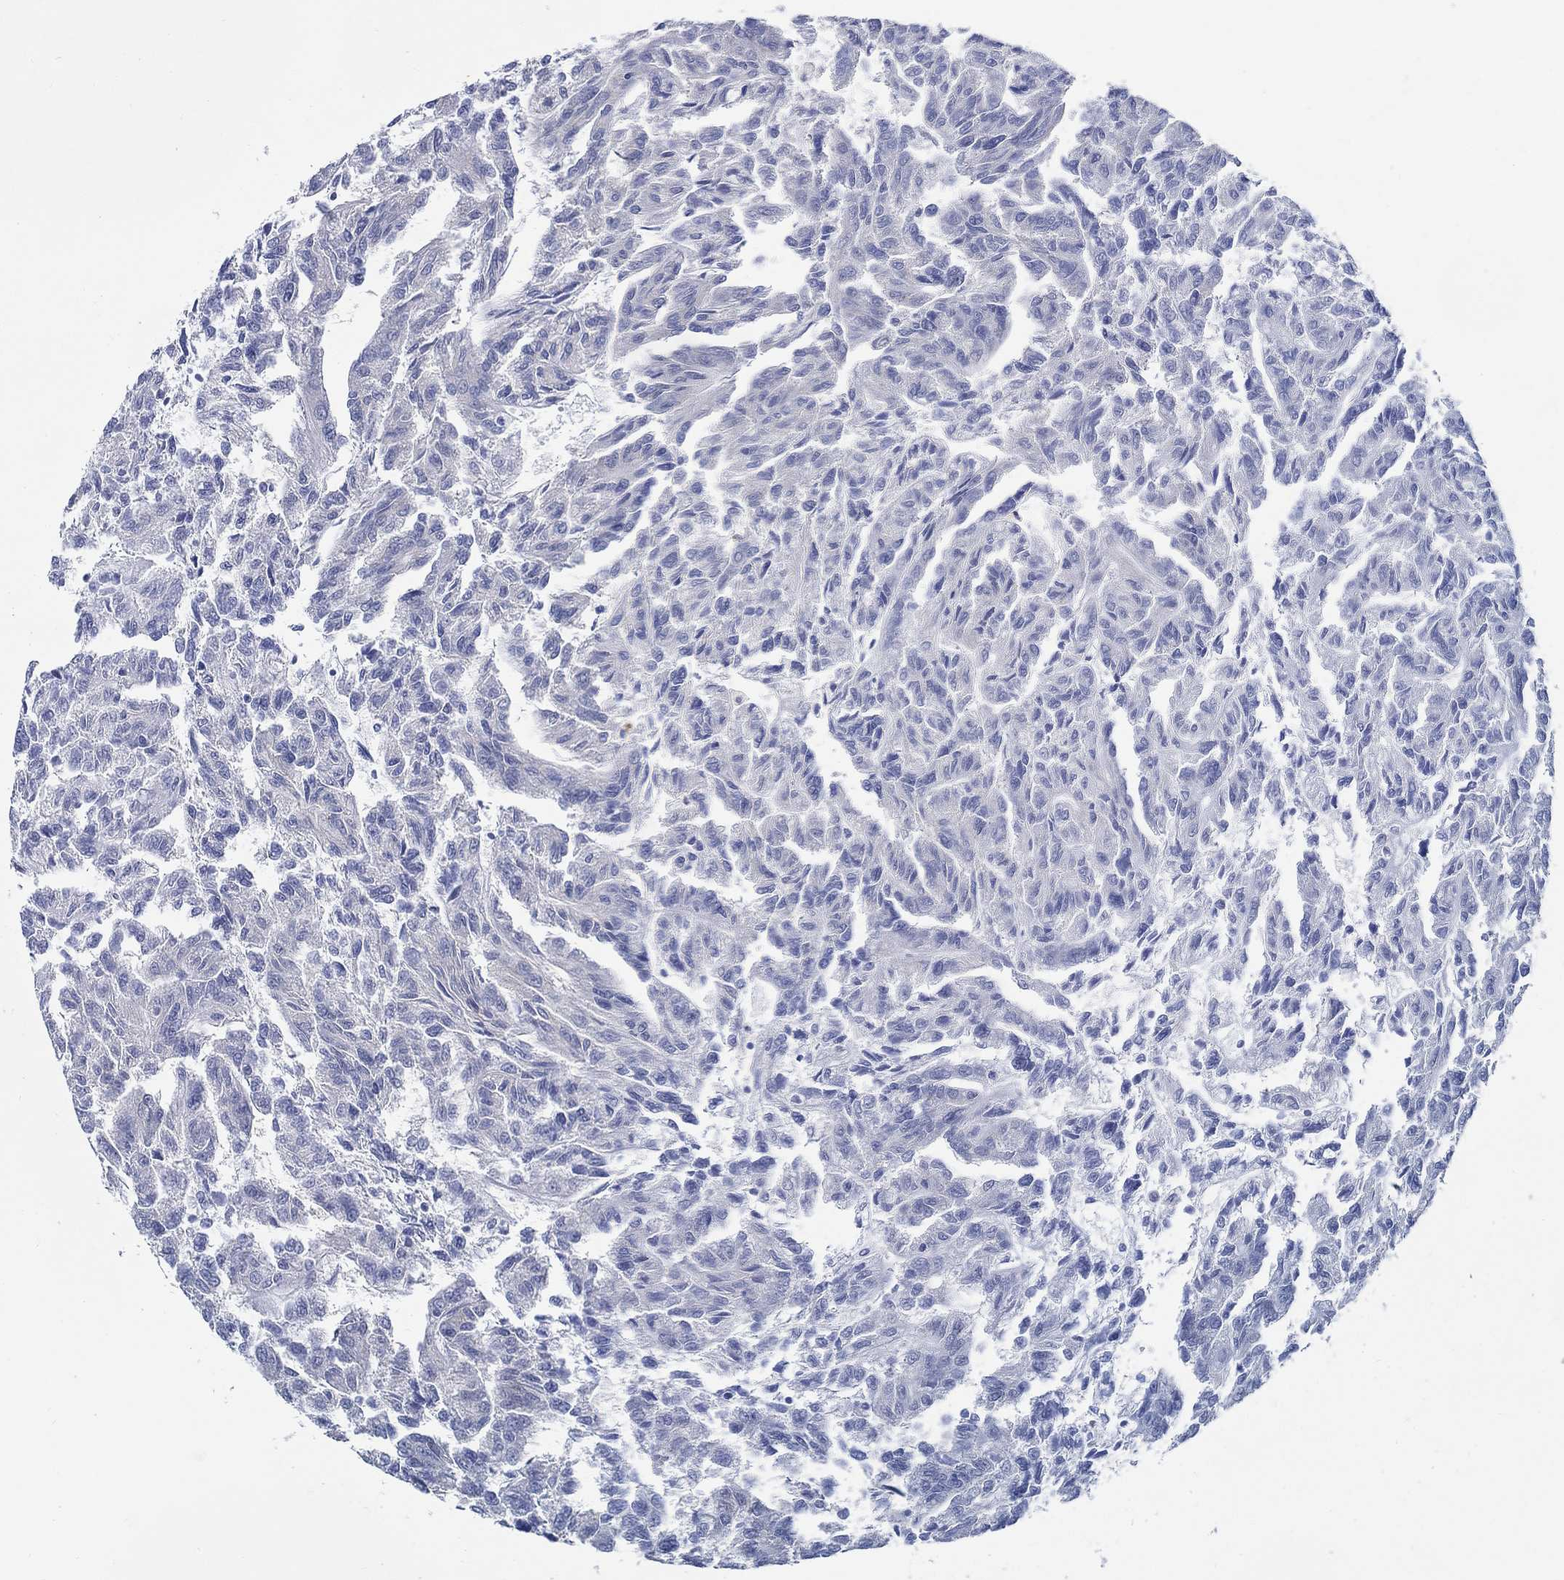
{"staining": {"intensity": "negative", "quantity": "none", "location": "none"}, "tissue": "renal cancer", "cell_type": "Tumor cells", "image_type": "cancer", "snomed": [{"axis": "morphology", "description": "Adenocarcinoma, NOS"}, {"axis": "topography", "description": "Kidney"}], "caption": "Renal adenocarcinoma stained for a protein using immunohistochemistry exhibits no positivity tumor cells.", "gene": "RAP1GAP", "patient": {"sex": "male", "age": 79}}